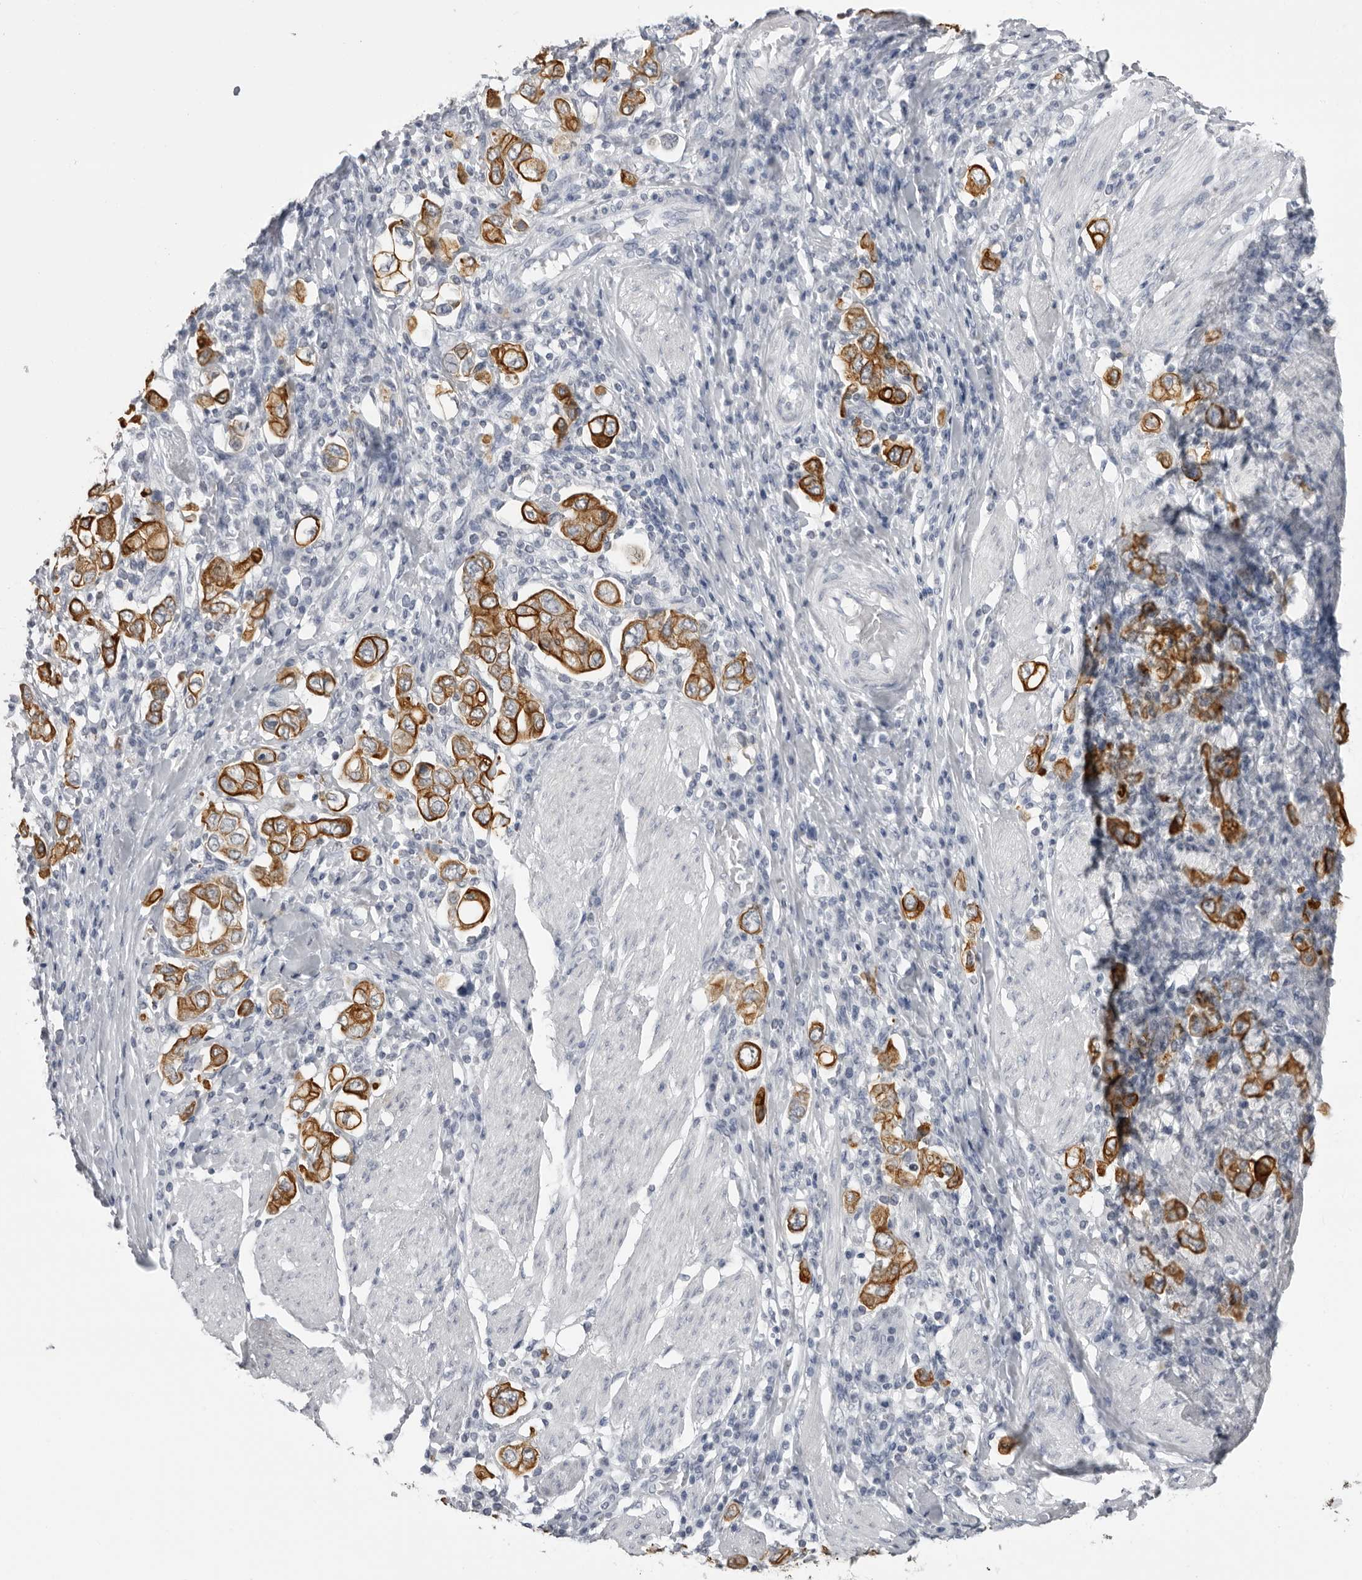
{"staining": {"intensity": "strong", "quantity": ">75%", "location": "cytoplasmic/membranous"}, "tissue": "stomach cancer", "cell_type": "Tumor cells", "image_type": "cancer", "snomed": [{"axis": "morphology", "description": "Adenocarcinoma, NOS"}, {"axis": "topography", "description": "Stomach, upper"}], "caption": "Immunohistochemistry of adenocarcinoma (stomach) exhibits high levels of strong cytoplasmic/membranous staining in about >75% of tumor cells.", "gene": "SERPINF2", "patient": {"sex": "male", "age": 62}}